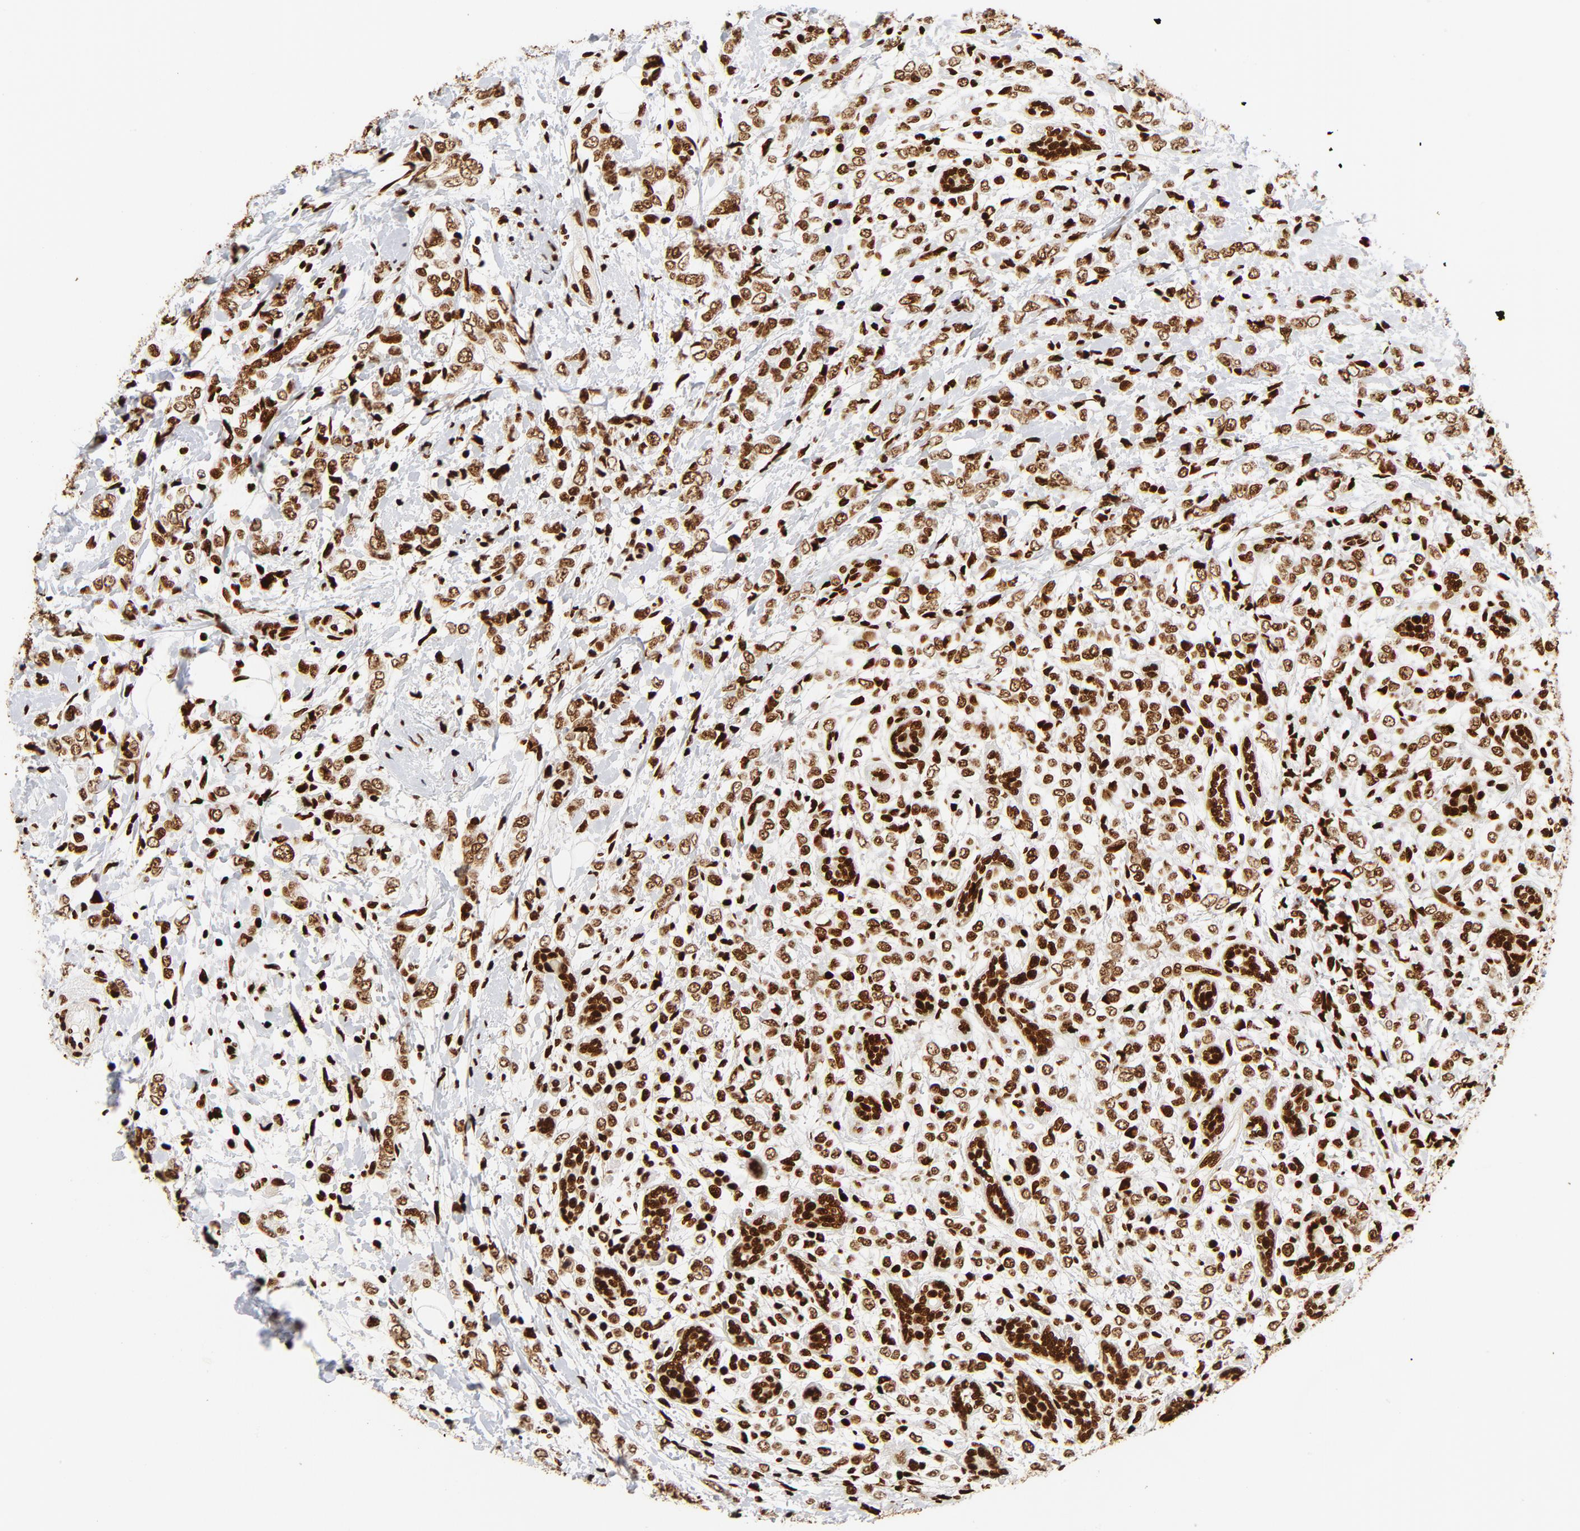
{"staining": {"intensity": "strong", "quantity": ">75%", "location": "nuclear"}, "tissue": "breast cancer", "cell_type": "Tumor cells", "image_type": "cancer", "snomed": [{"axis": "morphology", "description": "Normal tissue, NOS"}, {"axis": "morphology", "description": "Lobular carcinoma"}, {"axis": "topography", "description": "Breast"}], "caption": "A histopathology image showing strong nuclear positivity in about >75% of tumor cells in breast cancer, as visualized by brown immunohistochemical staining.", "gene": "XRCC6", "patient": {"sex": "female", "age": 47}}